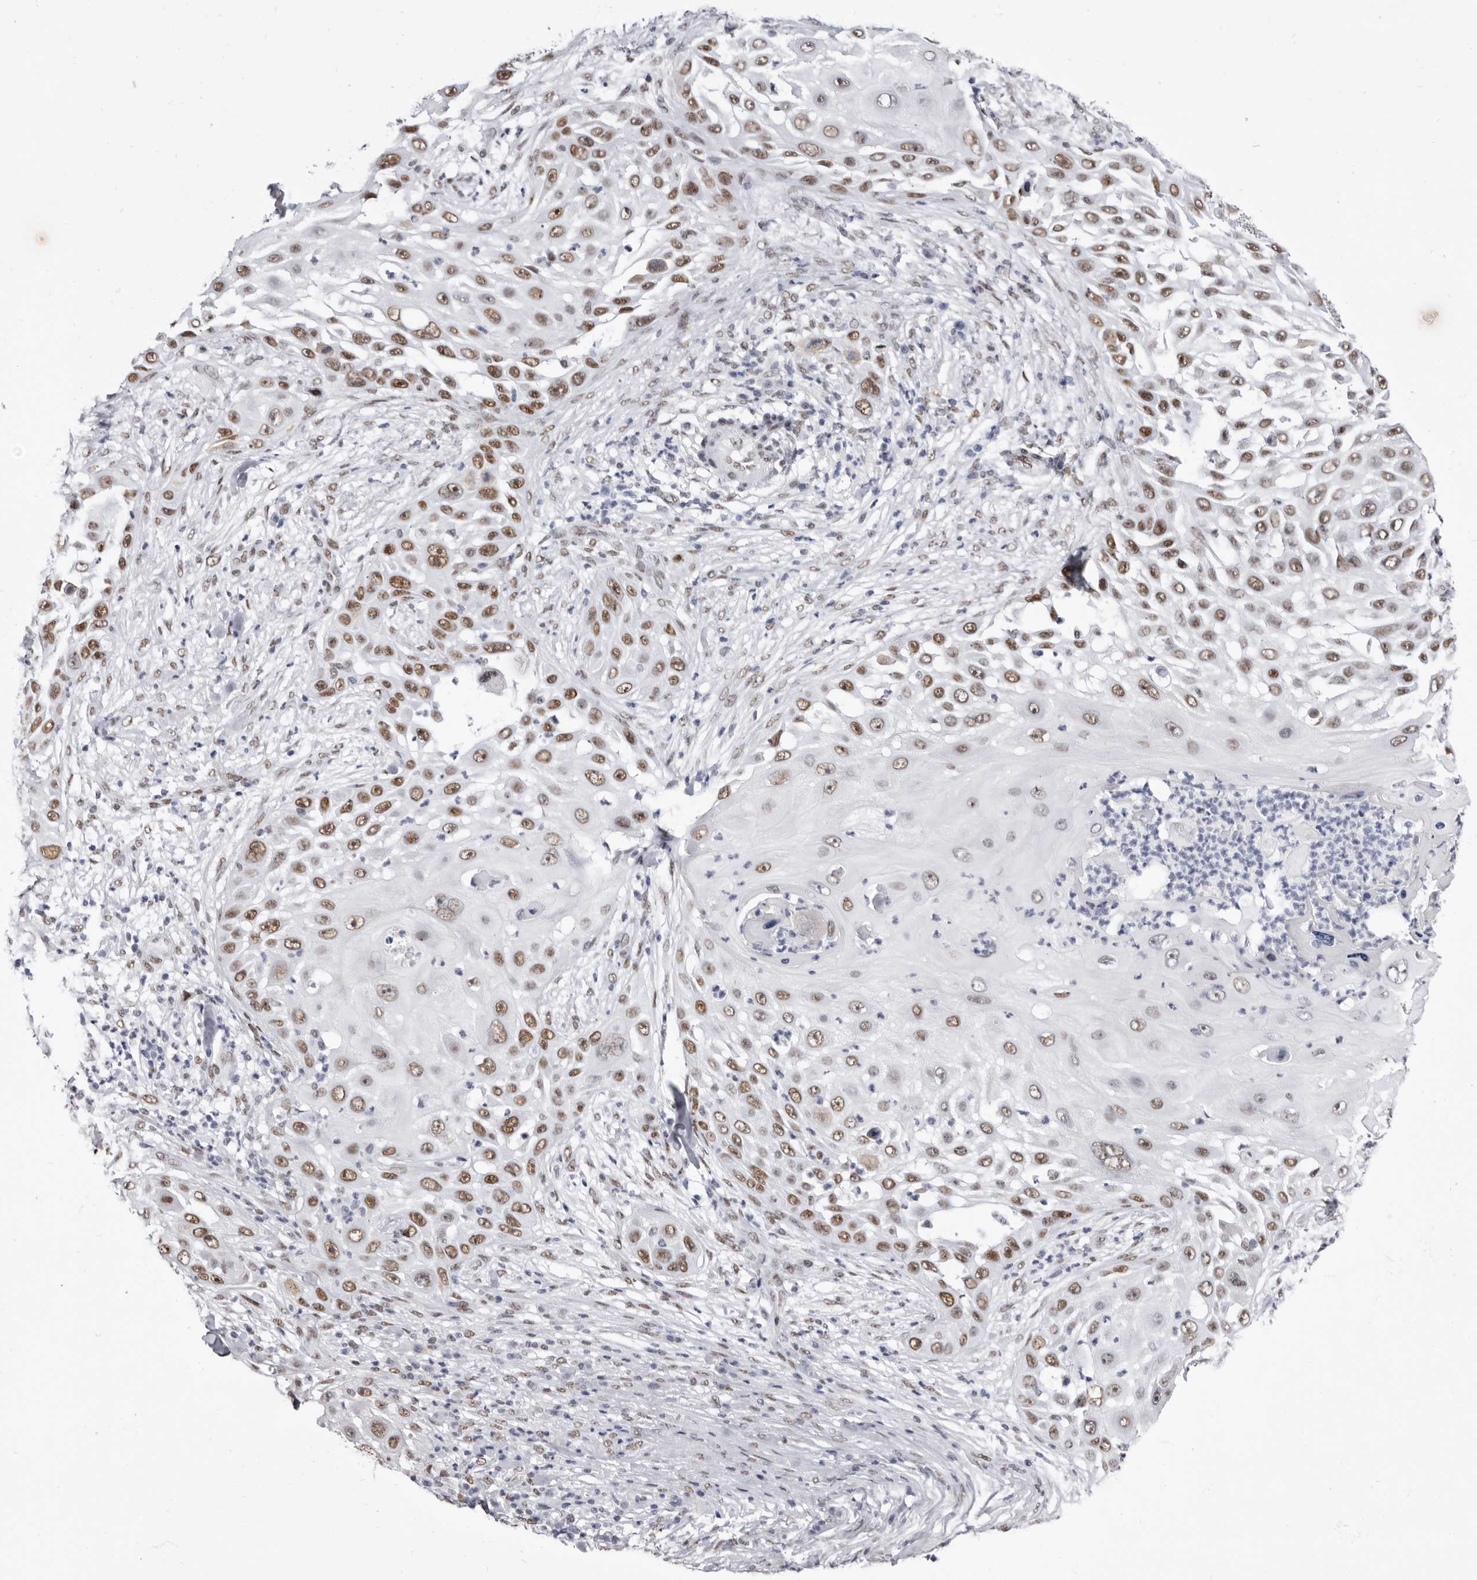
{"staining": {"intensity": "moderate", "quantity": ">75%", "location": "nuclear"}, "tissue": "skin cancer", "cell_type": "Tumor cells", "image_type": "cancer", "snomed": [{"axis": "morphology", "description": "Squamous cell carcinoma, NOS"}, {"axis": "topography", "description": "Skin"}], "caption": "This is a micrograph of immunohistochemistry (IHC) staining of squamous cell carcinoma (skin), which shows moderate expression in the nuclear of tumor cells.", "gene": "ZNF326", "patient": {"sex": "female", "age": 44}}